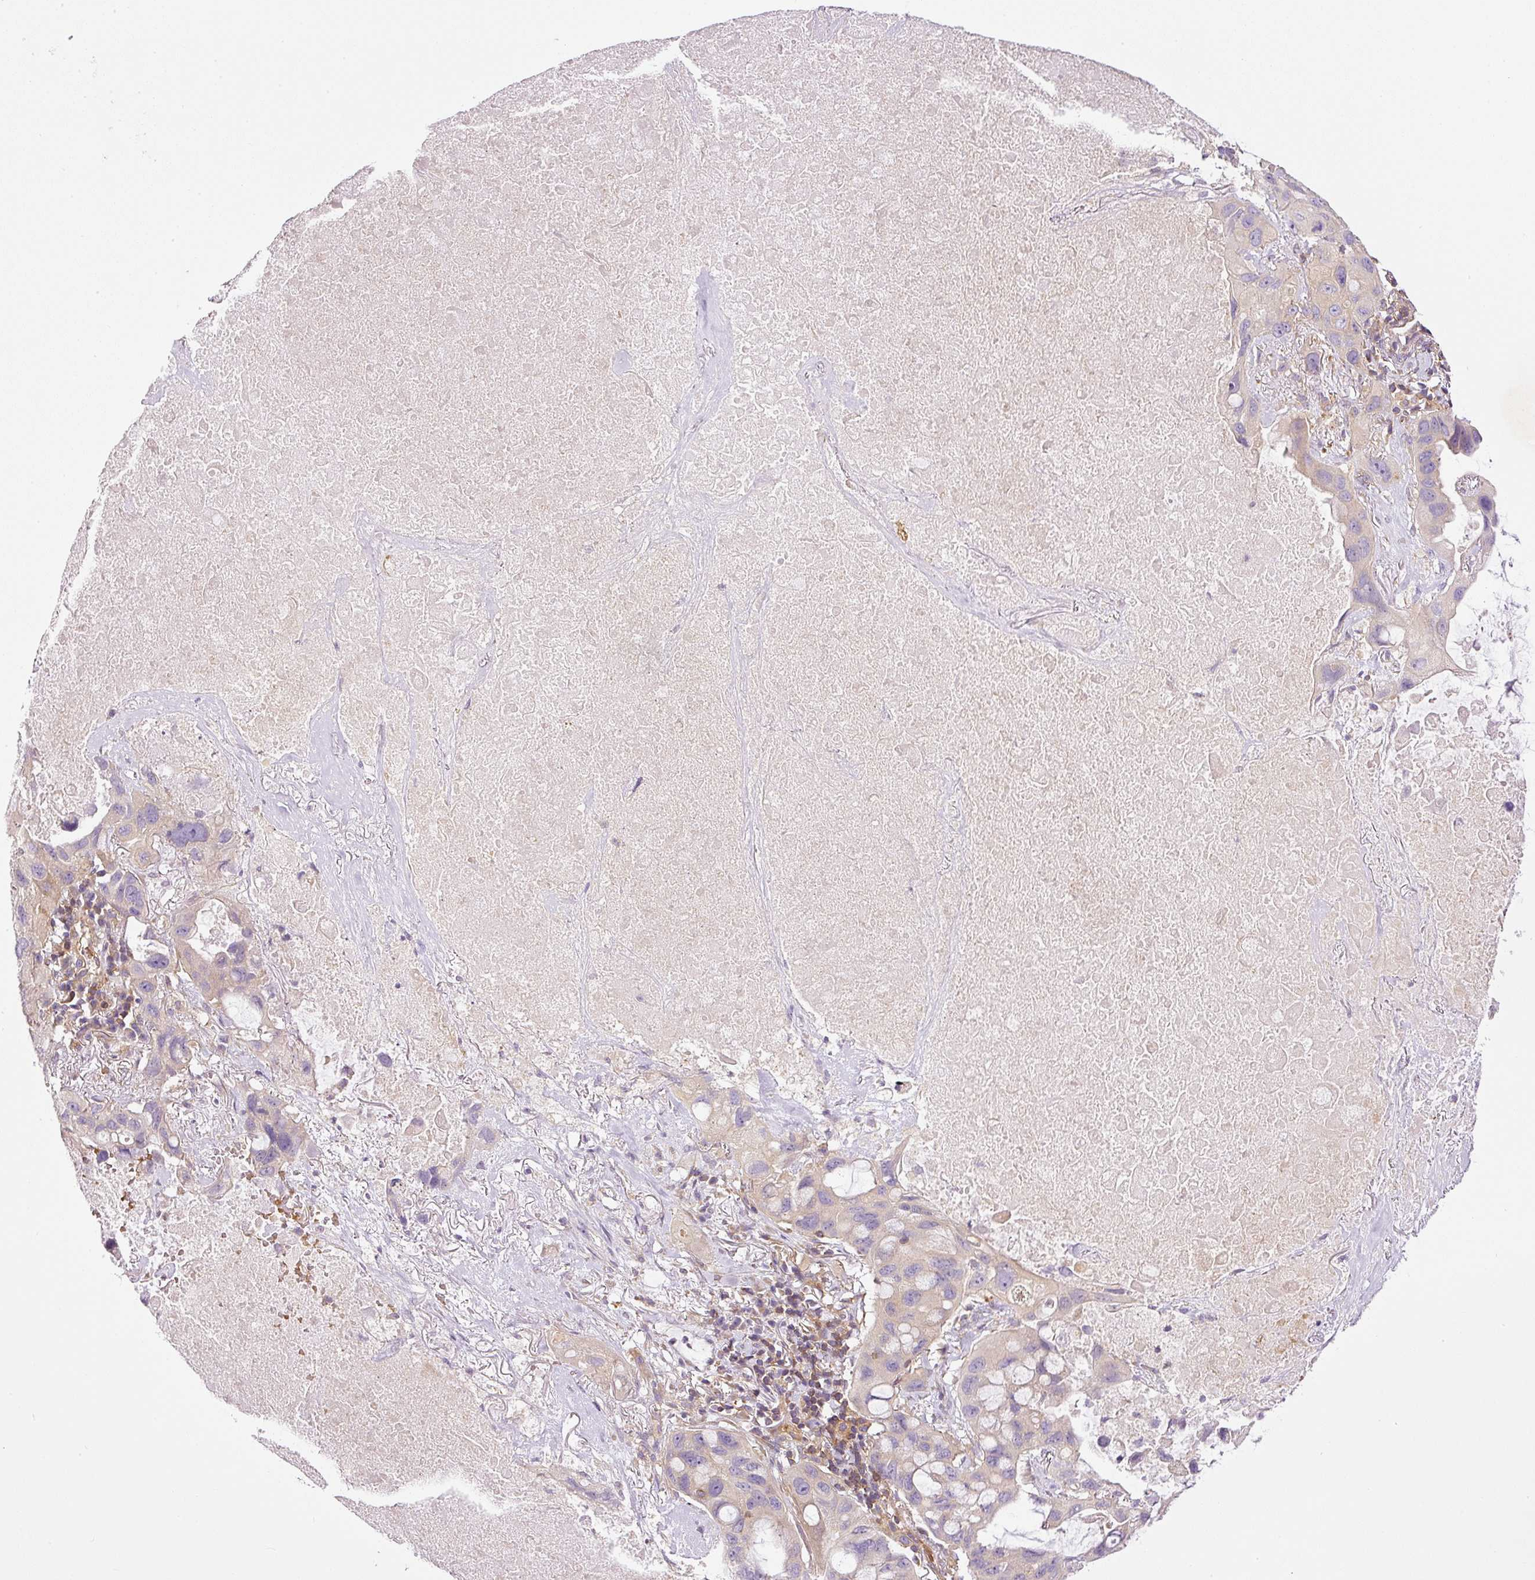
{"staining": {"intensity": "weak", "quantity": "<25%", "location": "cytoplasmic/membranous"}, "tissue": "lung cancer", "cell_type": "Tumor cells", "image_type": "cancer", "snomed": [{"axis": "morphology", "description": "Squamous cell carcinoma, NOS"}, {"axis": "topography", "description": "Lung"}], "caption": "A high-resolution micrograph shows immunohistochemistry staining of lung cancer, which exhibits no significant positivity in tumor cells.", "gene": "TBC1D2B", "patient": {"sex": "female", "age": 73}}